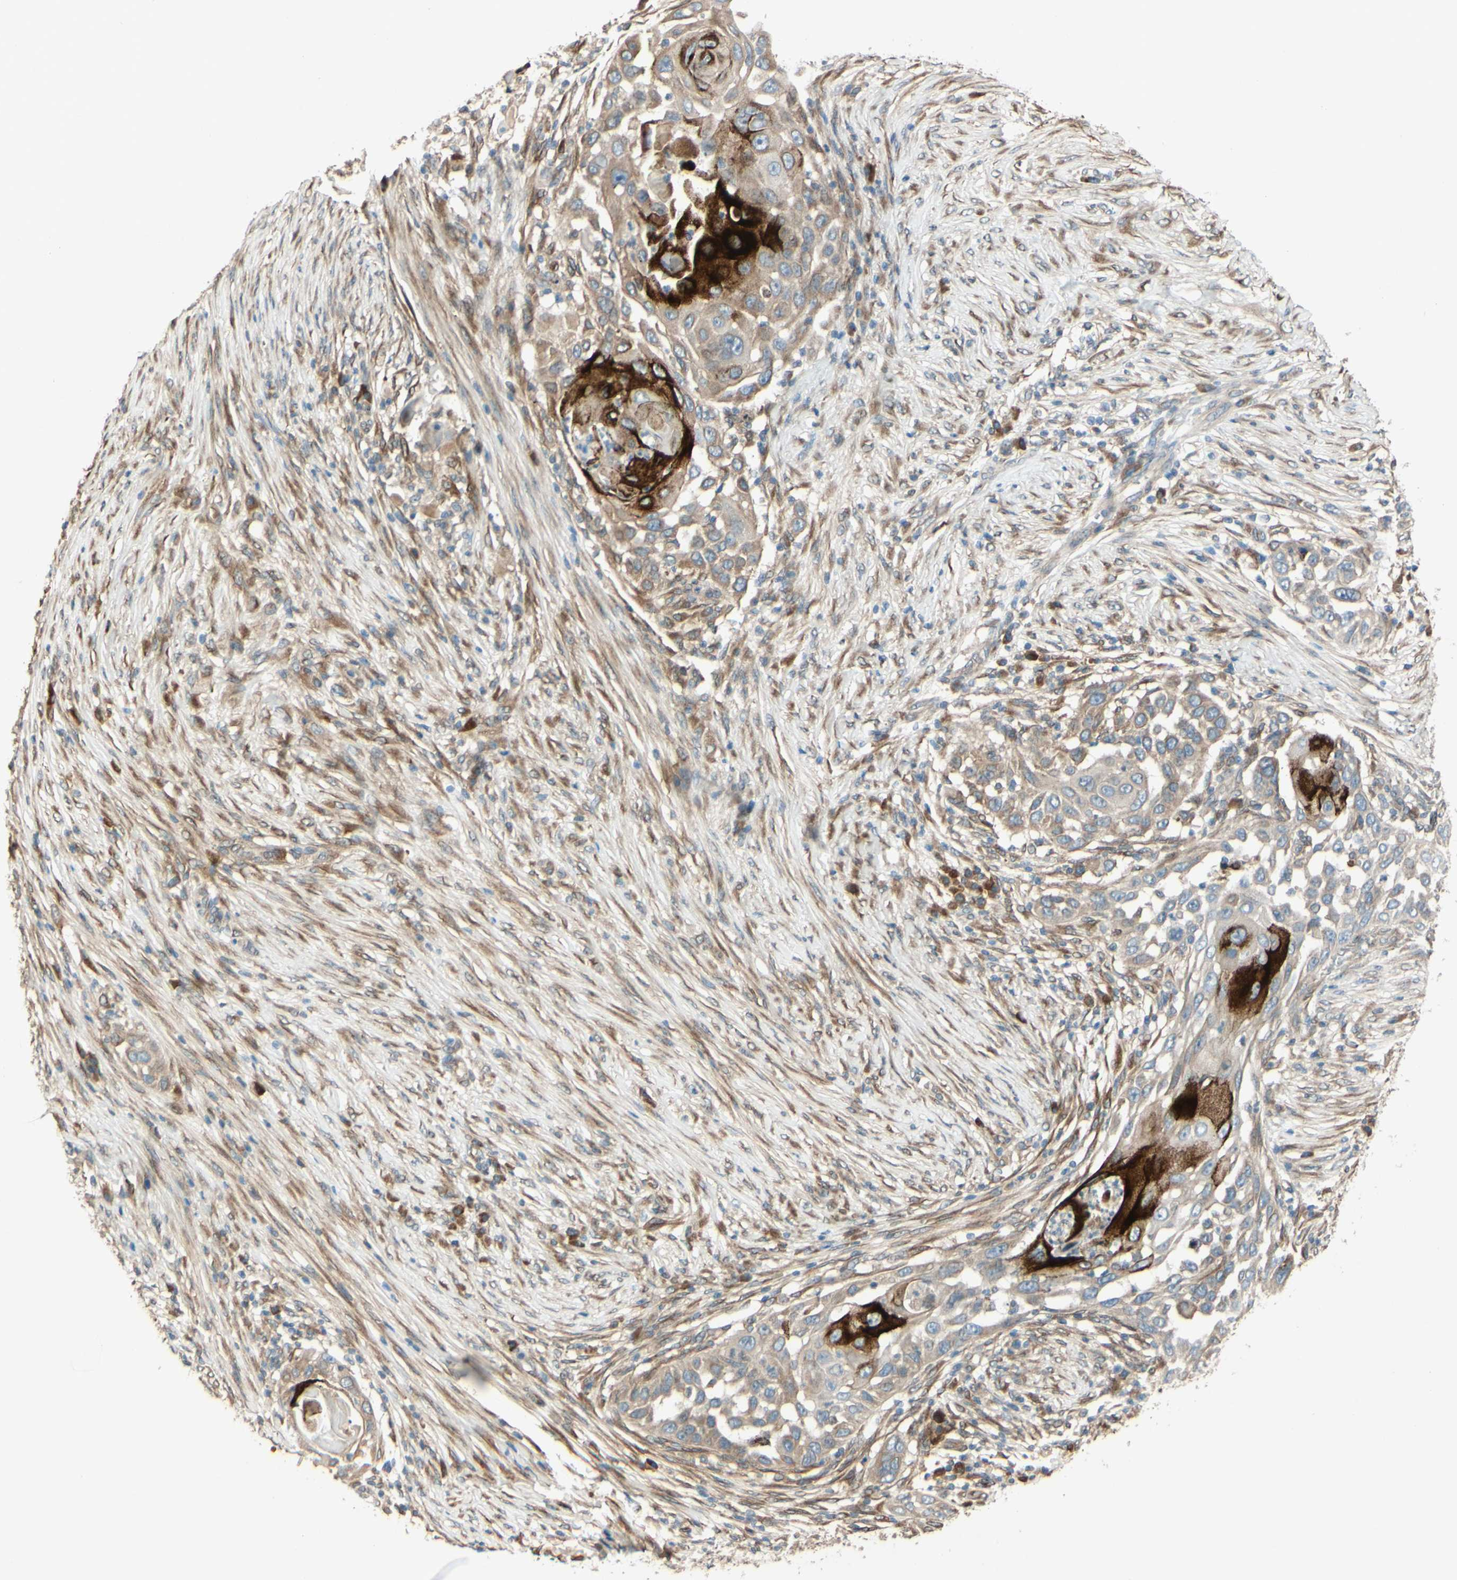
{"staining": {"intensity": "strong", "quantity": "25%-75%", "location": "cytoplasmic/membranous"}, "tissue": "skin cancer", "cell_type": "Tumor cells", "image_type": "cancer", "snomed": [{"axis": "morphology", "description": "Squamous cell carcinoma, NOS"}, {"axis": "topography", "description": "Skin"}], "caption": "Protein expression analysis of human skin cancer reveals strong cytoplasmic/membranous staining in about 25%-75% of tumor cells.", "gene": "PTPRU", "patient": {"sex": "female", "age": 44}}